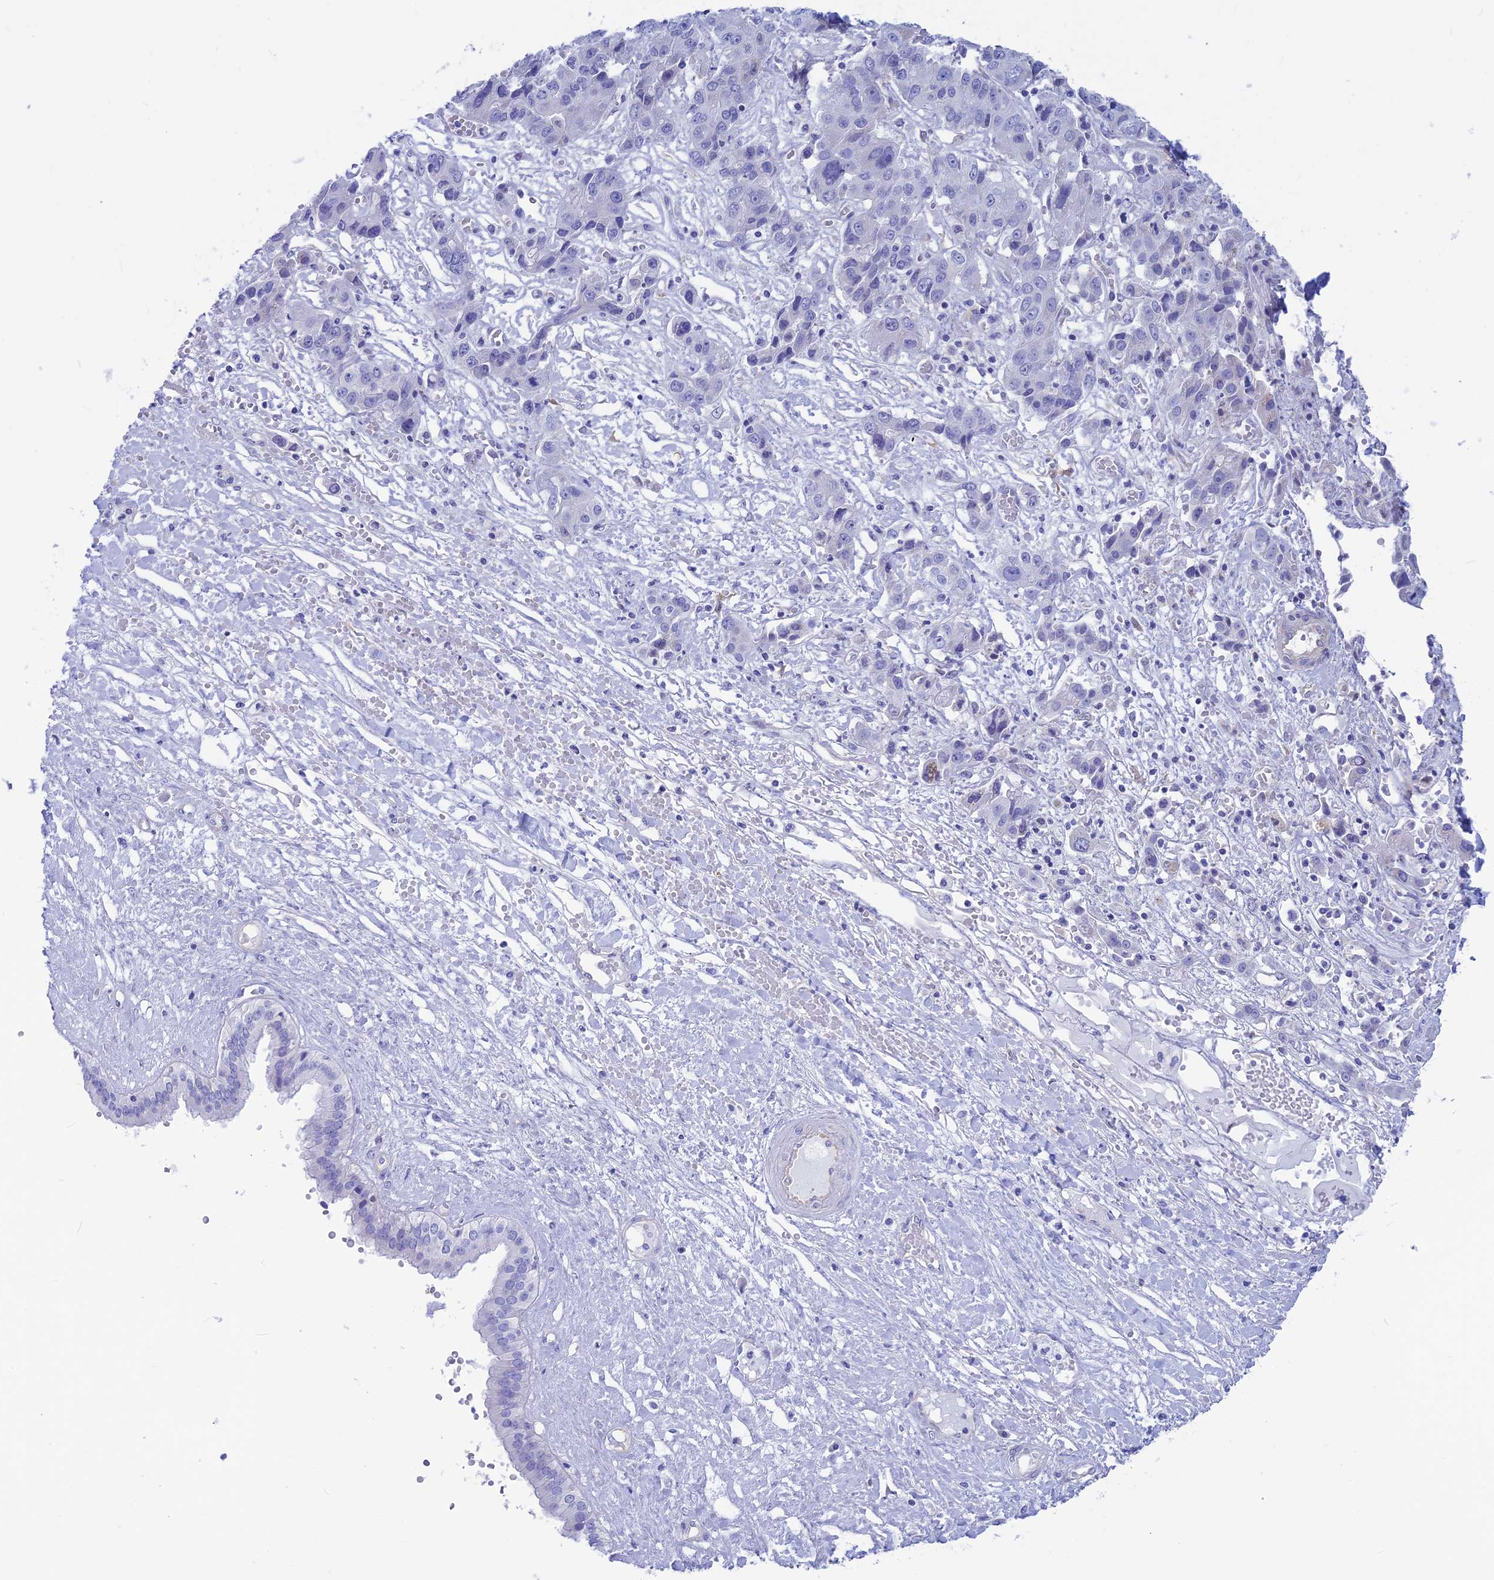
{"staining": {"intensity": "negative", "quantity": "none", "location": "none"}, "tissue": "liver cancer", "cell_type": "Tumor cells", "image_type": "cancer", "snomed": [{"axis": "morphology", "description": "Cholangiocarcinoma"}, {"axis": "topography", "description": "Liver"}], "caption": "Histopathology image shows no protein staining in tumor cells of cholangiocarcinoma (liver) tissue.", "gene": "GNGT2", "patient": {"sex": "male", "age": 67}}